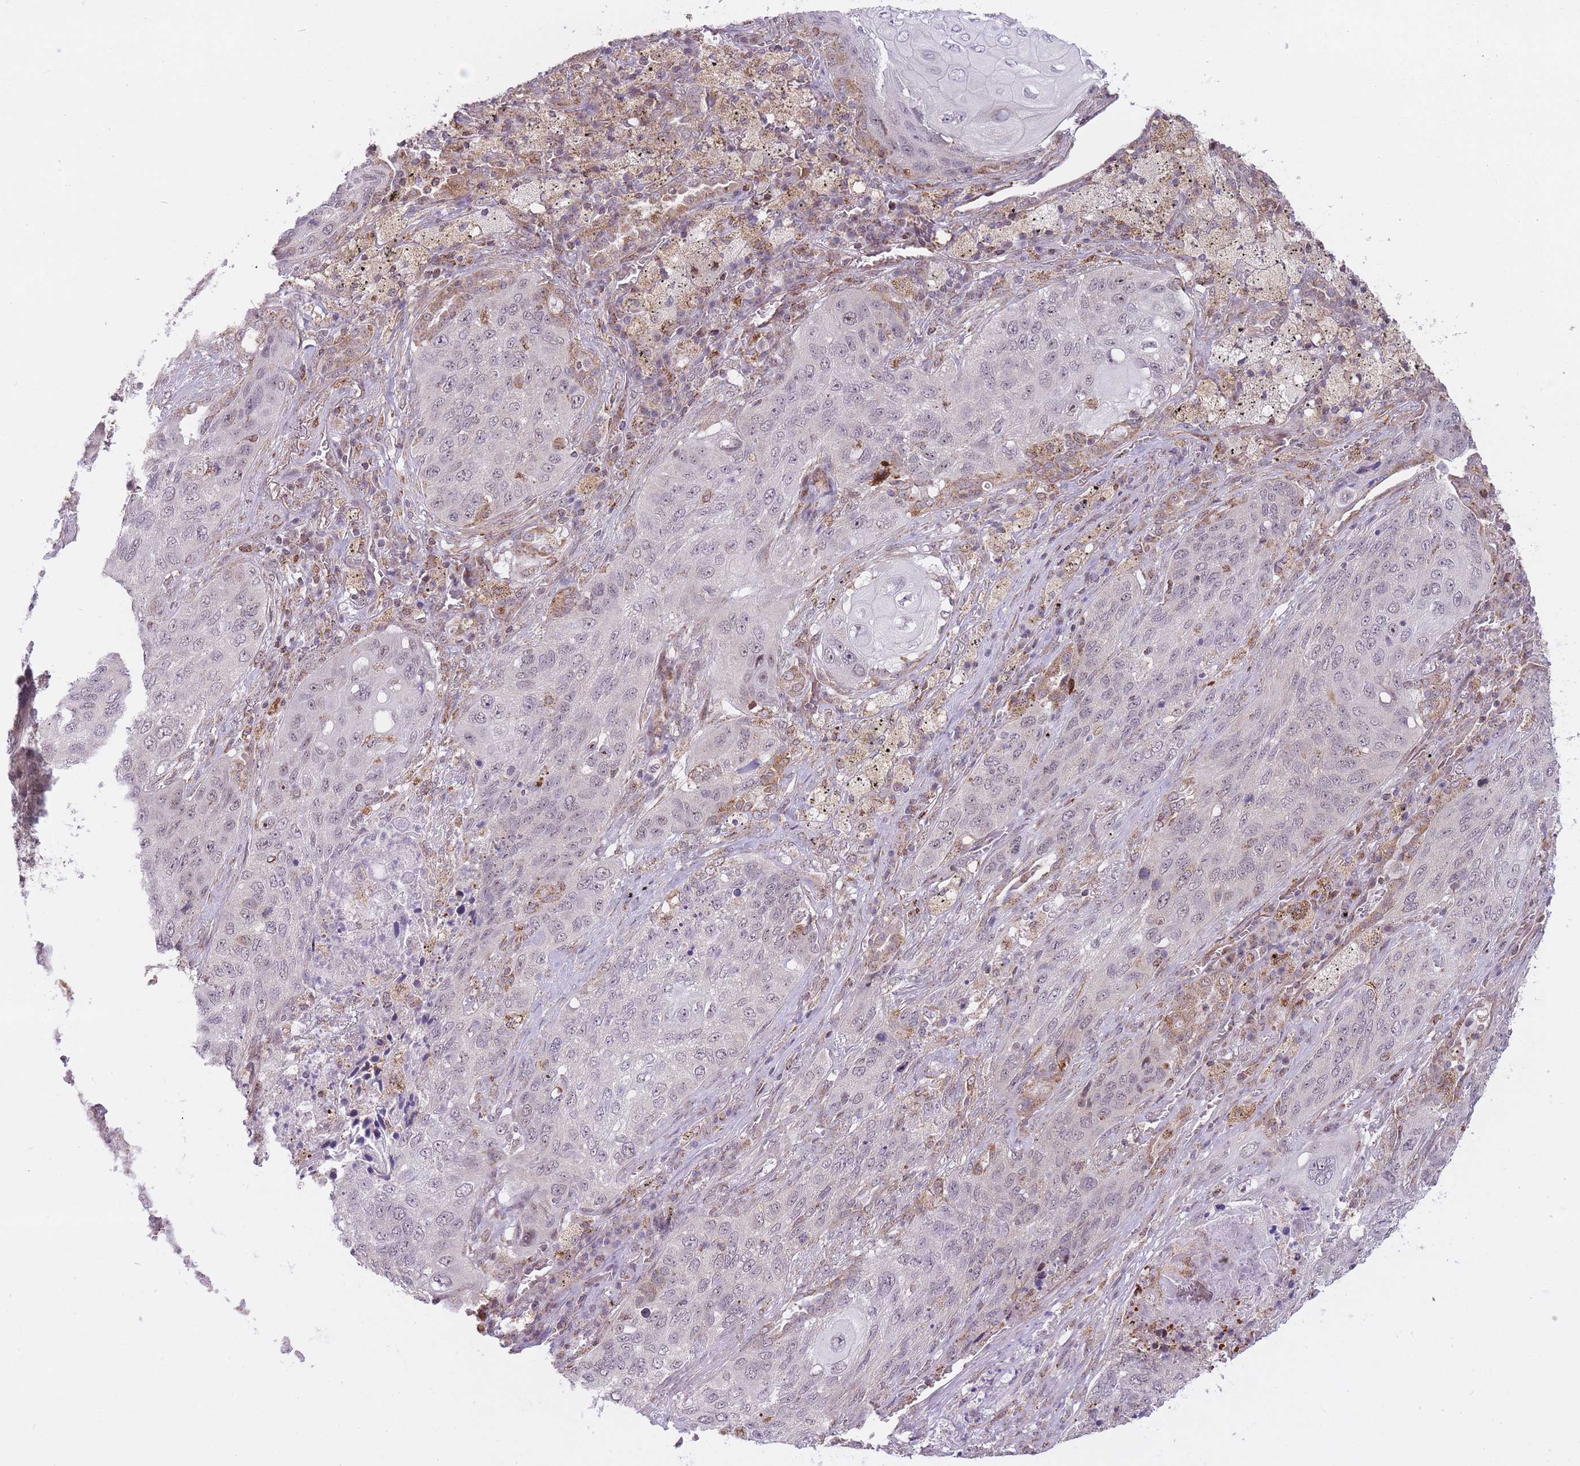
{"staining": {"intensity": "negative", "quantity": "none", "location": "none"}, "tissue": "lung cancer", "cell_type": "Tumor cells", "image_type": "cancer", "snomed": [{"axis": "morphology", "description": "Squamous cell carcinoma, NOS"}, {"axis": "topography", "description": "Lung"}], "caption": "Tumor cells are negative for brown protein staining in lung squamous cell carcinoma. (DAB IHC visualized using brightfield microscopy, high magnification).", "gene": "DPYSL4", "patient": {"sex": "female", "age": 63}}